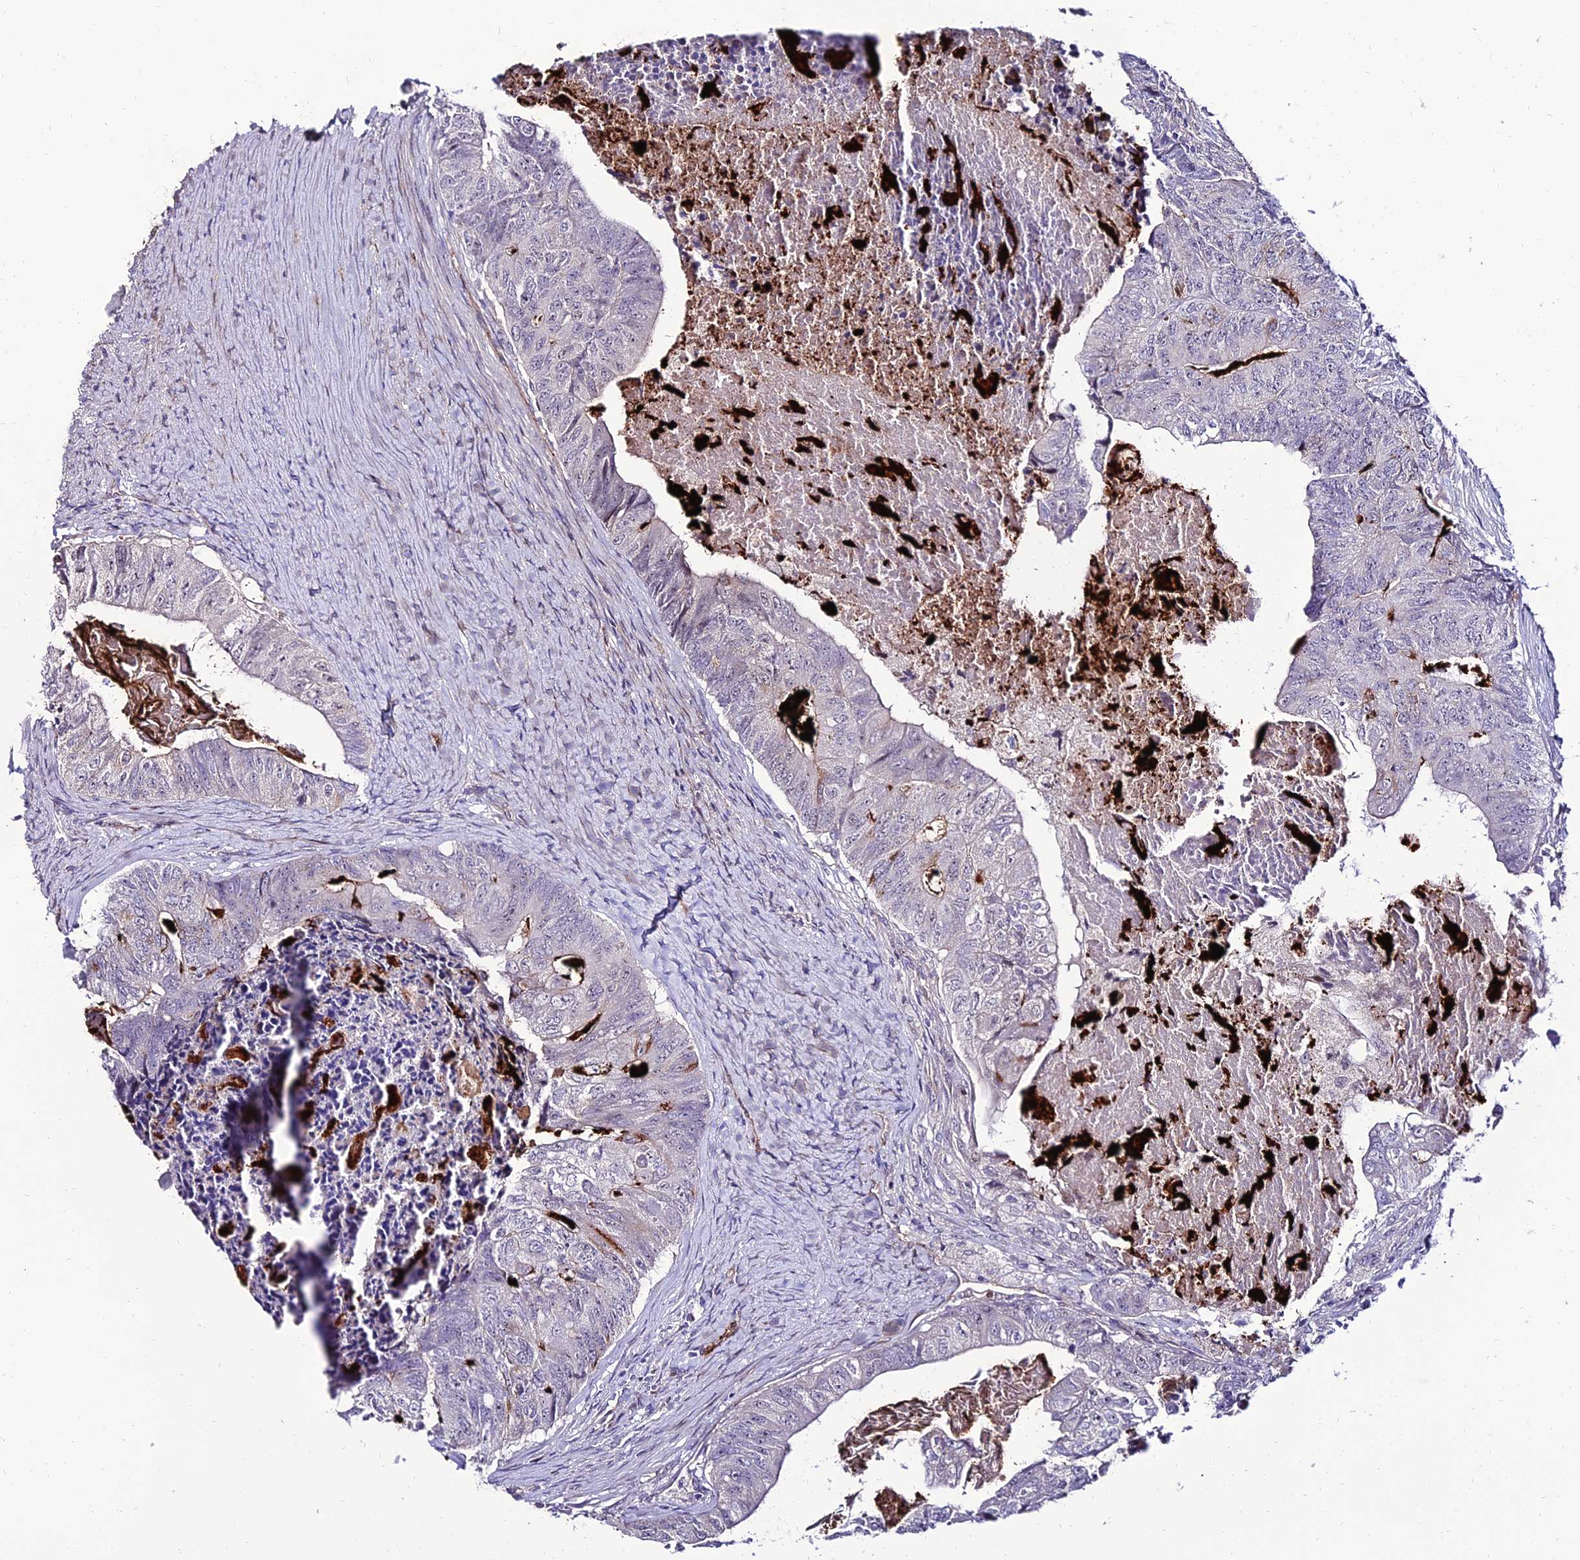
{"staining": {"intensity": "negative", "quantity": "none", "location": "none"}, "tissue": "colorectal cancer", "cell_type": "Tumor cells", "image_type": "cancer", "snomed": [{"axis": "morphology", "description": "Adenocarcinoma, NOS"}, {"axis": "topography", "description": "Colon"}], "caption": "Immunohistochemistry of colorectal cancer reveals no positivity in tumor cells.", "gene": "ALDH3B2", "patient": {"sex": "female", "age": 67}}